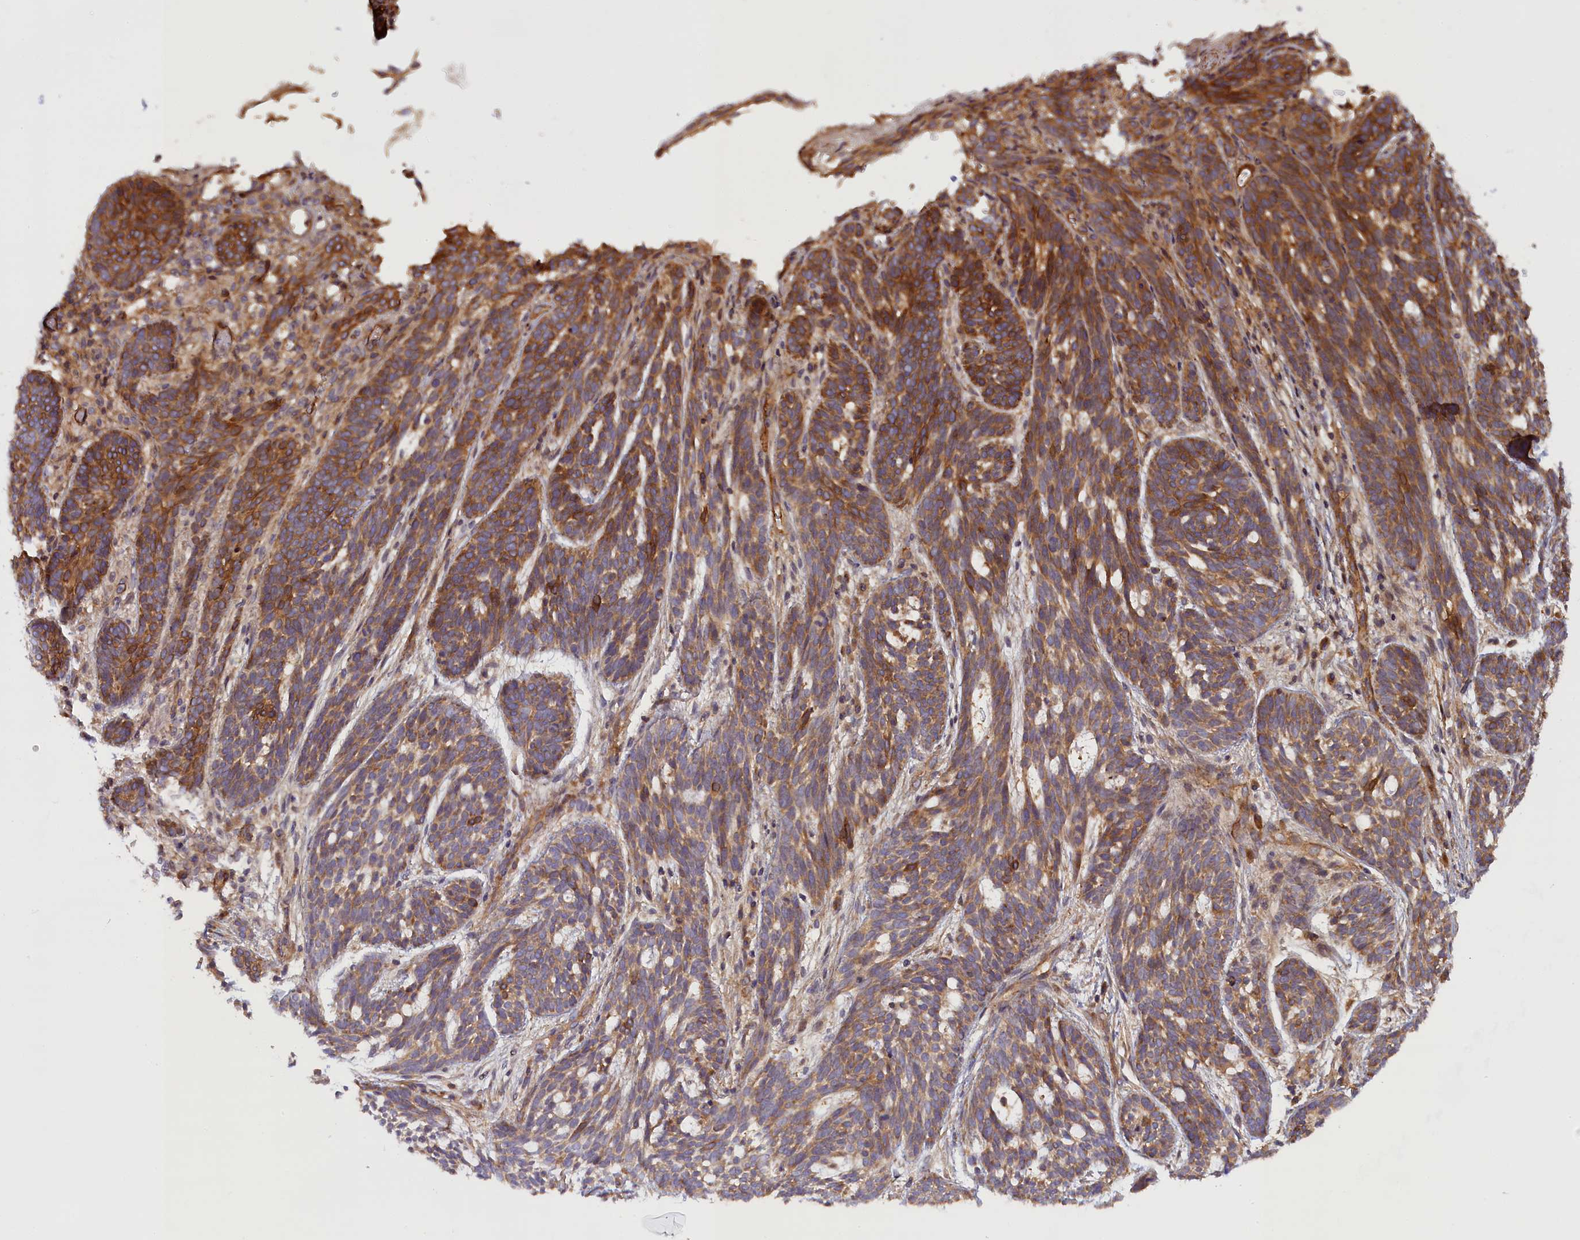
{"staining": {"intensity": "moderate", "quantity": ">75%", "location": "cytoplasmic/membranous"}, "tissue": "skin cancer", "cell_type": "Tumor cells", "image_type": "cancer", "snomed": [{"axis": "morphology", "description": "Basal cell carcinoma"}, {"axis": "topography", "description": "Skin"}], "caption": "The histopathology image shows a brown stain indicating the presence of a protein in the cytoplasmic/membranous of tumor cells in skin cancer (basal cell carcinoma).", "gene": "FUZ", "patient": {"sex": "male", "age": 71}}